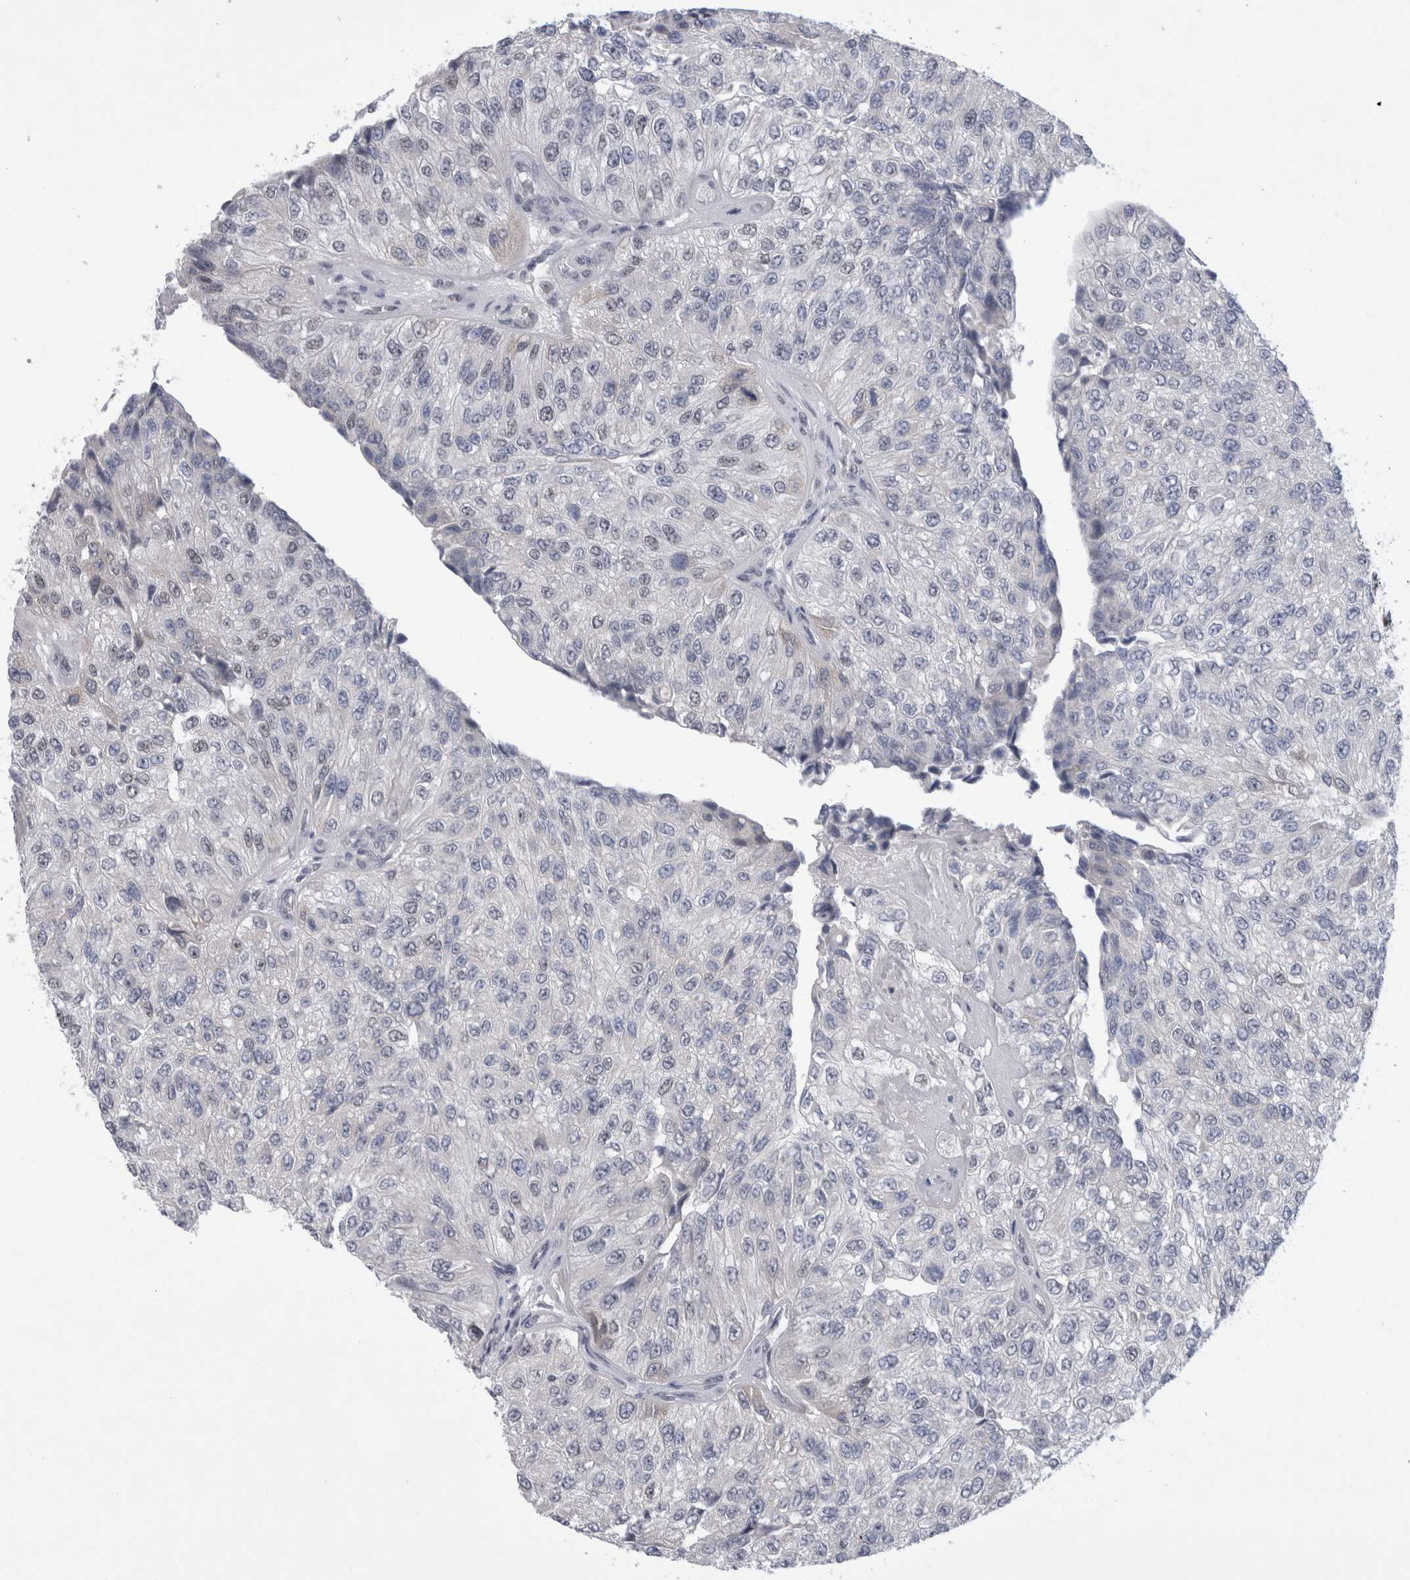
{"staining": {"intensity": "negative", "quantity": "none", "location": "none"}, "tissue": "urothelial cancer", "cell_type": "Tumor cells", "image_type": "cancer", "snomed": [{"axis": "morphology", "description": "Urothelial carcinoma, High grade"}, {"axis": "topography", "description": "Kidney"}, {"axis": "topography", "description": "Urinary bladder"}], "caption": "A micrograph of urothelial cancer stained for a protein shows no brown staining in tumor cells.", "gene": "API5", "patient": {"sex": "male", "age": 77}}